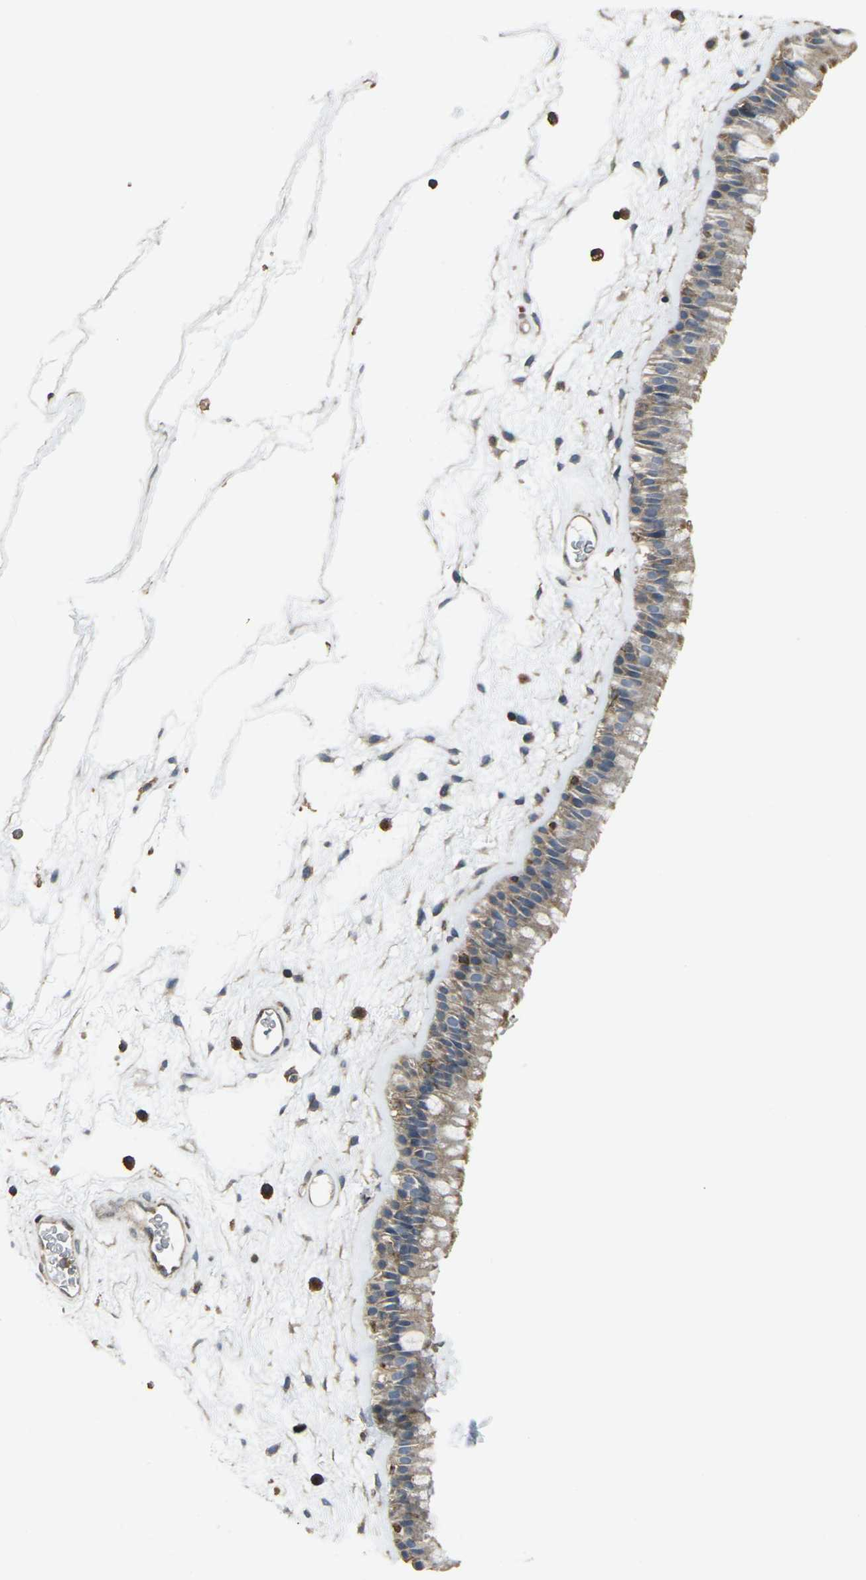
{"staining": {"intensity": "moderate", "quantity": ">75%", "location": "cytoplasmic/membranous"}, "tissue": "nasopharynx", "cell_type": "Respiratory epithelial cells", "image_type": "normal", "snomed": [{"axis": "morphology", "description": "Normal tissue, NOS"}, {"axis": "morphology", "description": "Inflammation, NOS"}, {"axis": "topography", "description": "Nasopharynx"}], "caption": "This is an image of immunohistochemistry staining of benign nasopharynx, which shows moderate expression in the cytoplasmic/membranous of respiratory epithelial cells.", "gene": "PRKACB", "patient": {"sex": "male", "age": 48}}